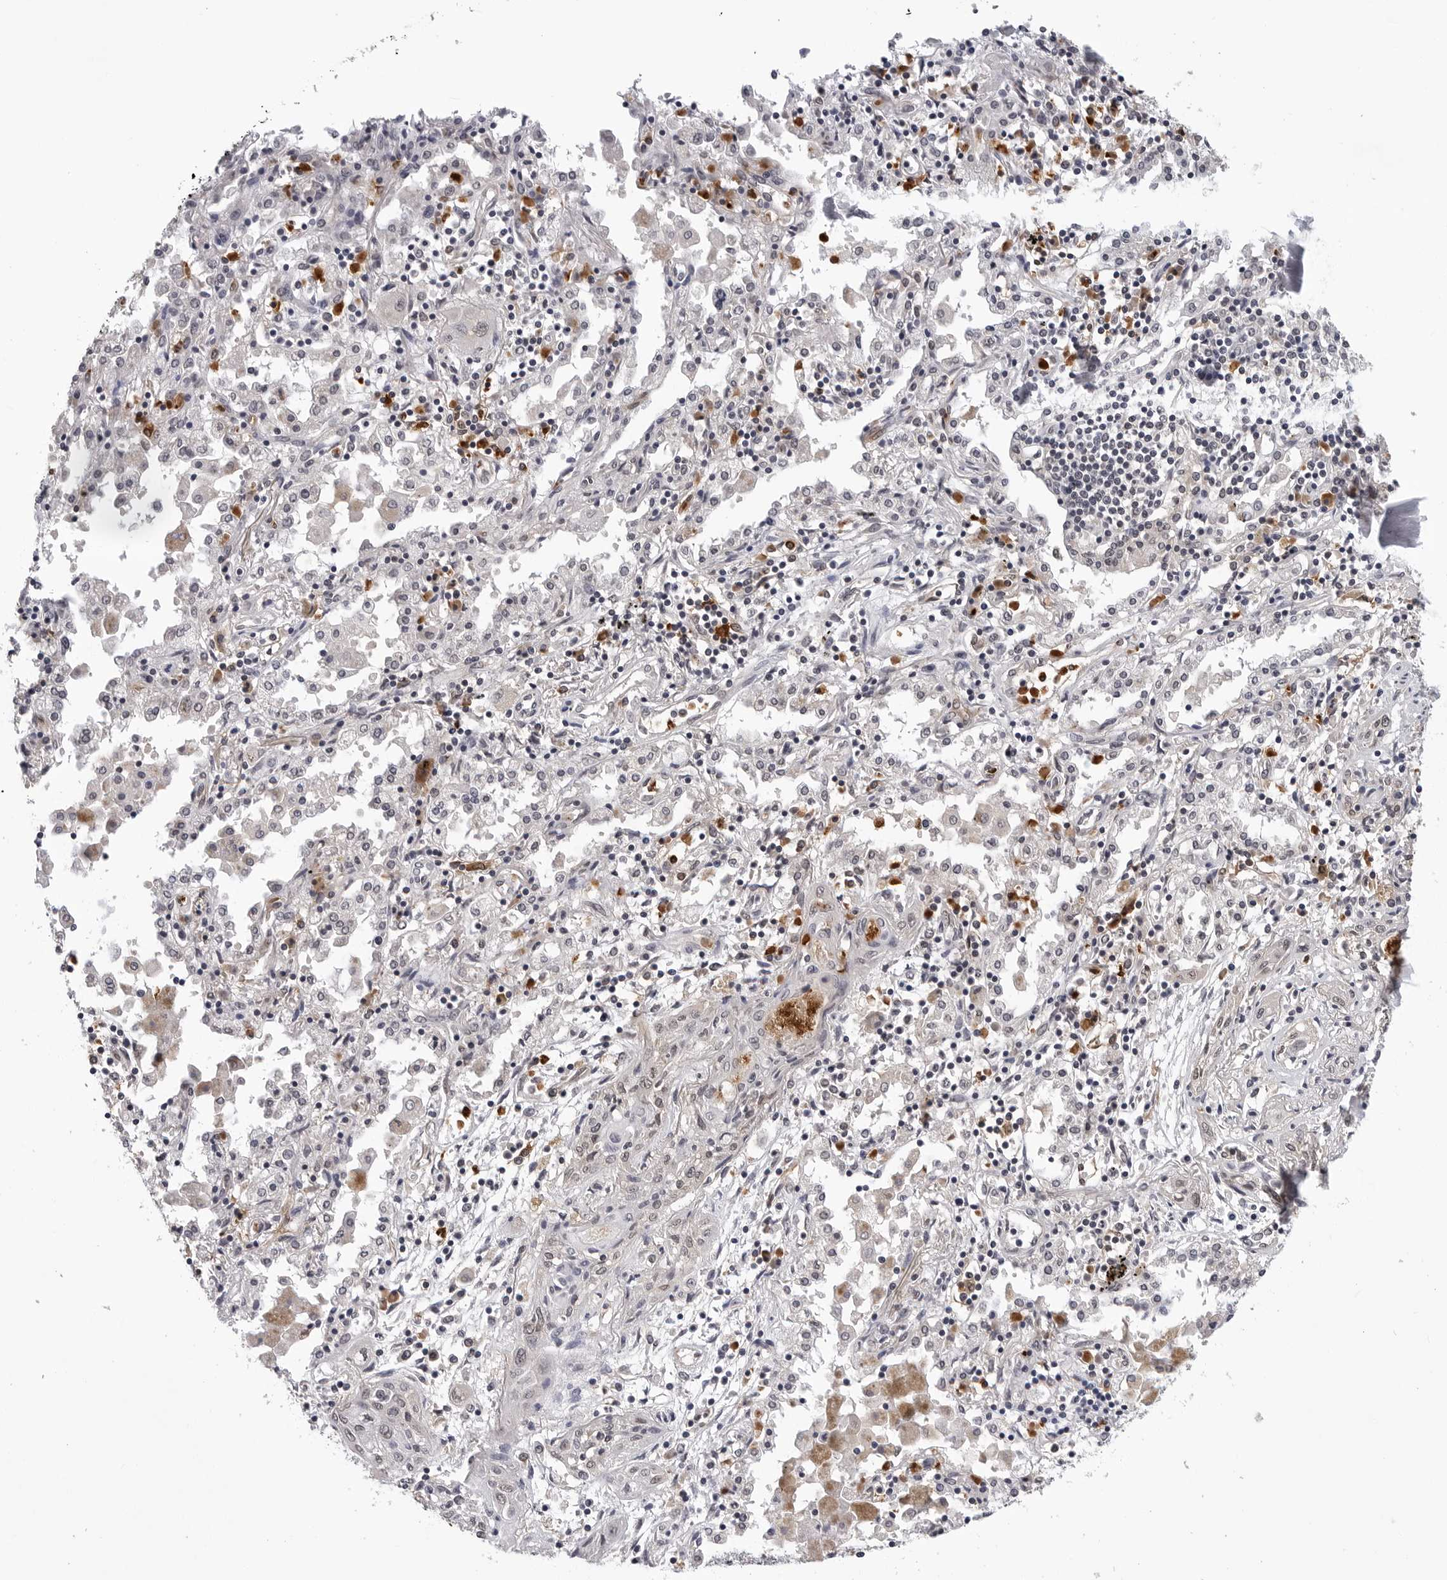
{"staining": {"intensity": "weak", "quantity": "<25%", "location": "cytoplasmic/membranous,nuclear"}, "tissue": "lung cancer", "cell_type": "Tumor cells", "image_type": "cancer", "snomed": [{"axis": "morphology", "description": "Squamous cell carcinoma, NOS"}, {"axis": "topography", "description": "Lung"}], "caption": "Protein analysis of lung squamous cell carcinoma displays no significant expression in tumor cells.", "gene": "TRMT13", "patient": {"sex": "female", "age": 47}}